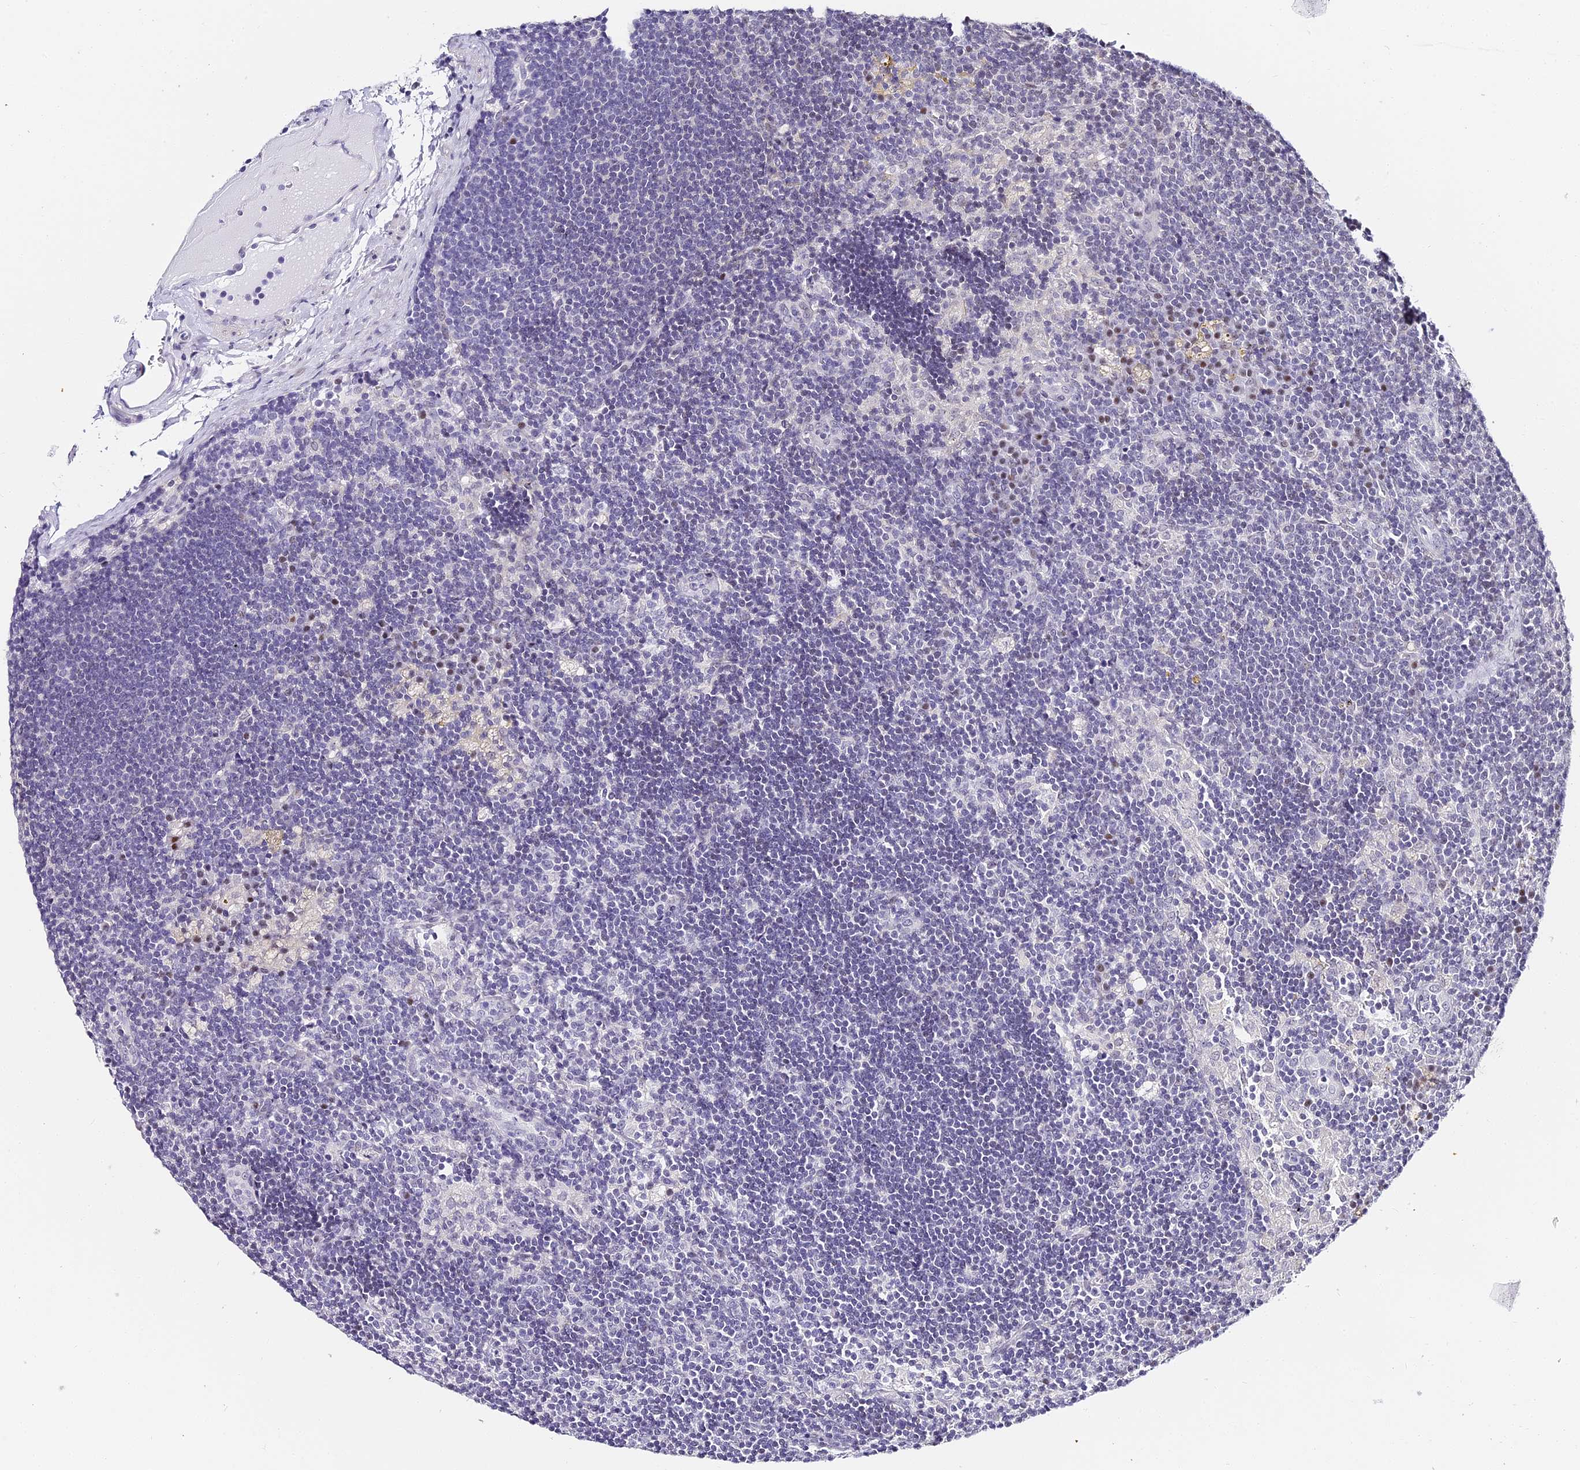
{"staining": {"intensity": "negative", "quantity": "none", "location": "none"}, "tissue": "lymph node", "cell_type": "Germinal center cells", "image_type": "normal", "snomed": [{"axis": "morphology", "description": "Normal tissue, NOS"}, {"axis": "topography", "description": "Lymph node"}], "caption": "Immunohistochemistry (IHC) image of benign lymph node stained for a protein (brown), which exhibits no expression in germinal center cells. Nuclei are stained in blue.", "gene": "ABHD14A", "patient": {"sex": "male", "age": 24}}